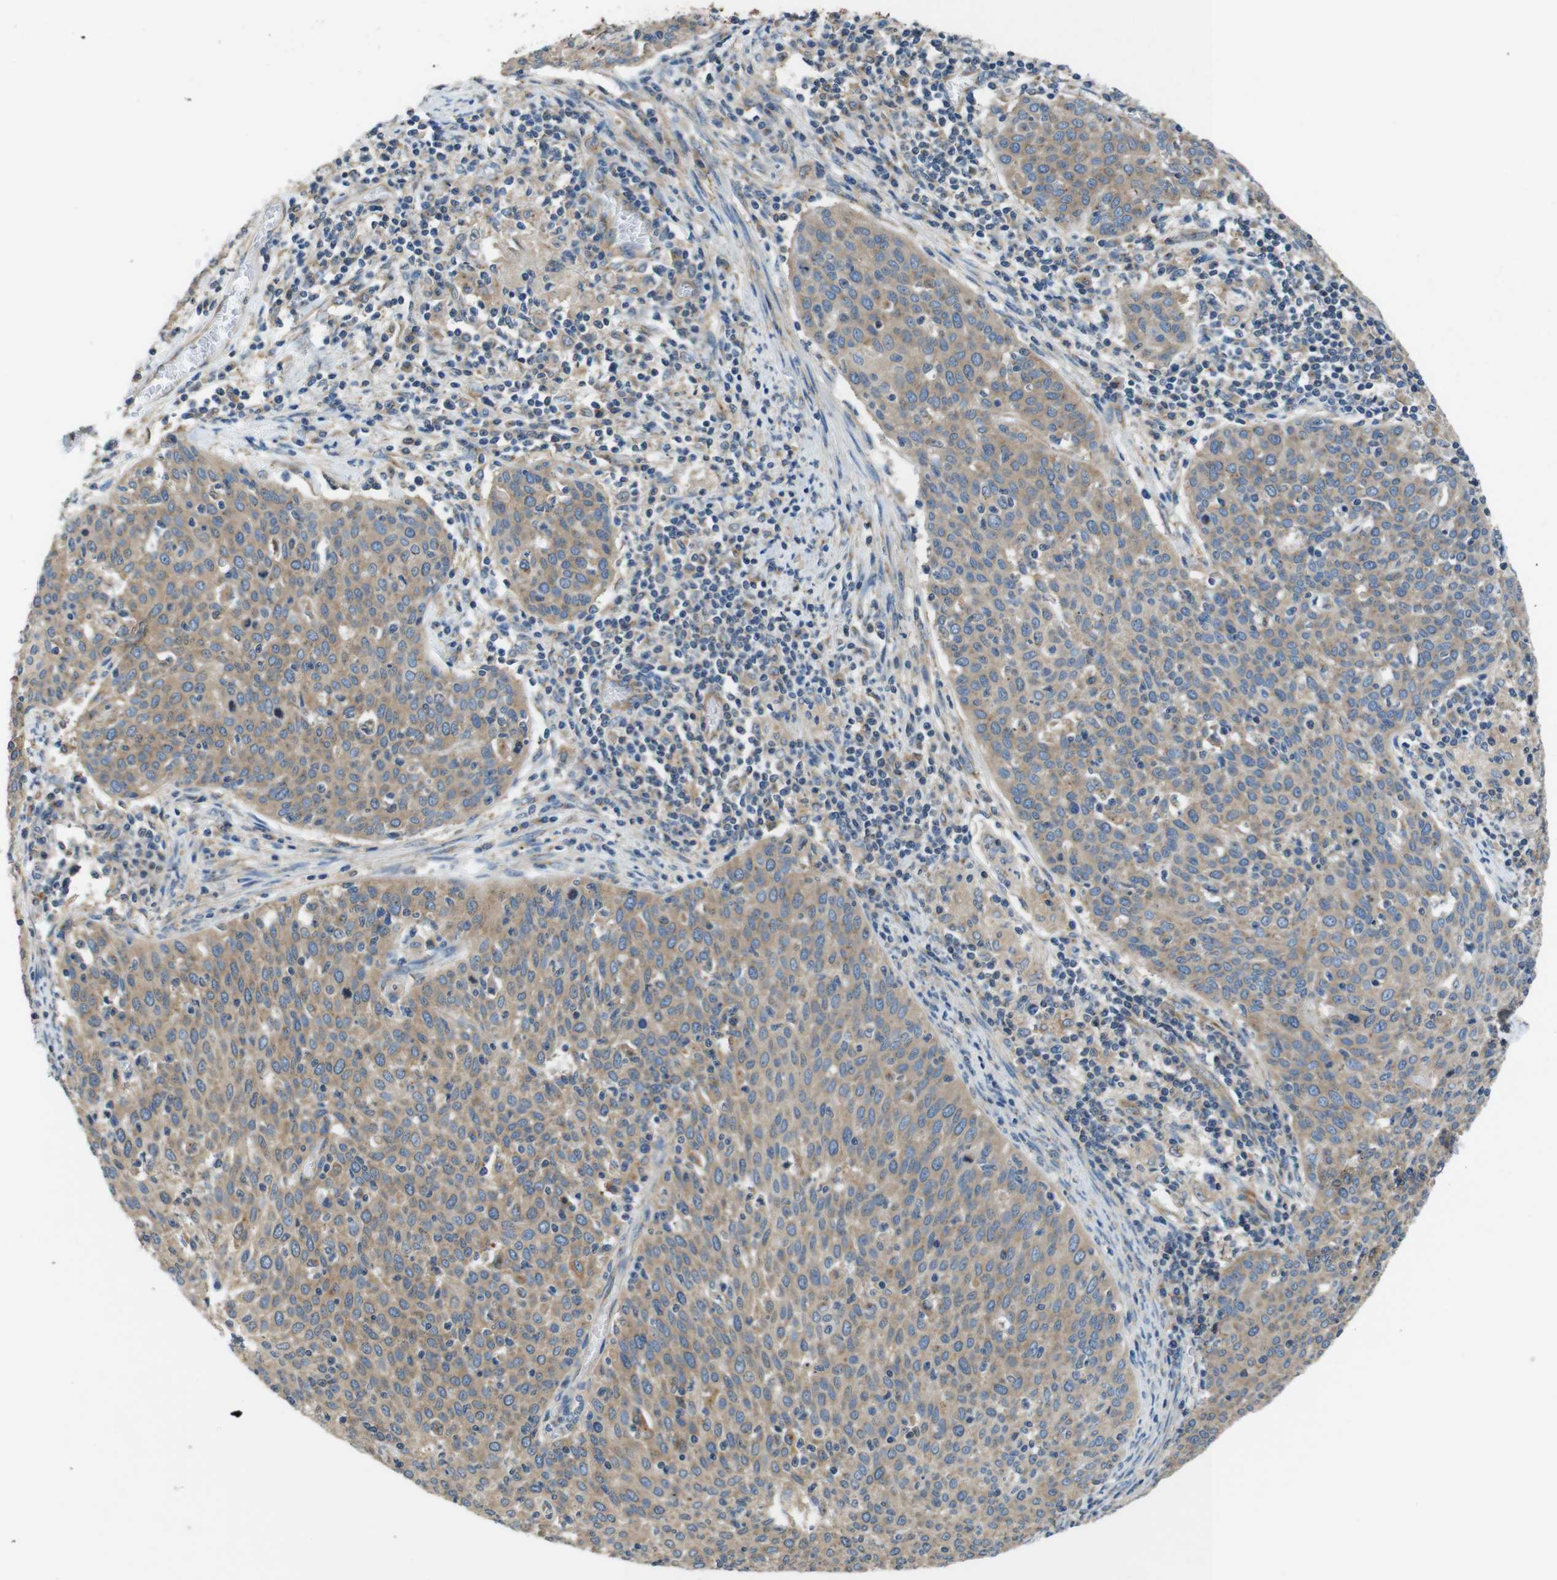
{"staining": {"intensity": "weak", "quantity": ">75%", "location": "cytoplasmic/membranous"}, "tissue": "cervical cancer", "cell_type": "Tumor cells", "image_type": "cancer", "snomed": [{"axis": "morphology", "description": "Squamous cell carcinoma, NOS"}, {"axis": "topography", "description": "Cervix"}], "caption": "Tumor cells show low levels of weak cytoplasmic/membranous expression in approximately >75% of cells in squamous cell carcinoma (cervical).", "gene": "DCTN1", "patient": {"sex": "female", "age": 38}}